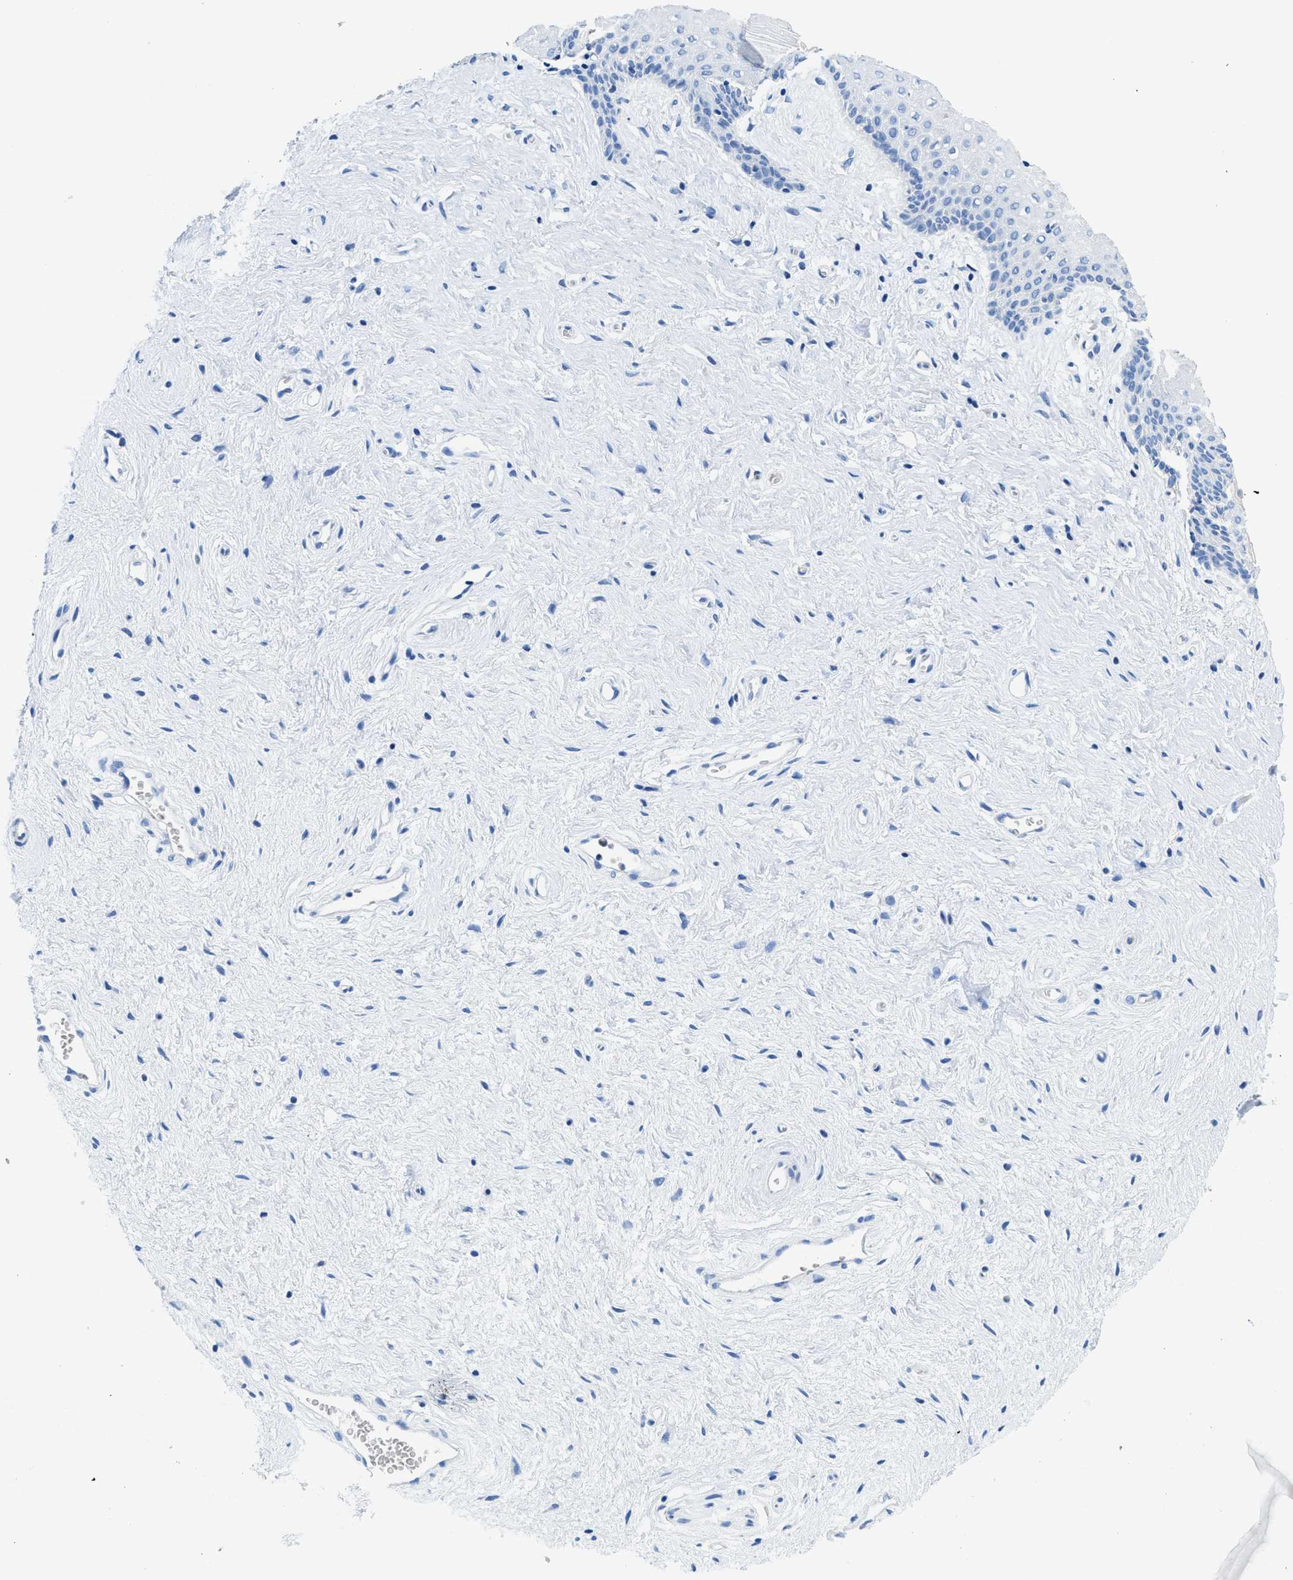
{"staining": {"intensity": "negative", "quantity": "none", "location": "none"}, "tissue": "vagina", "cell_type": "Squamous epithelial cells", "image_type": "normal", "snomed": [{"axis": "morphology", "description": "Normal tissue, NOS"}, {"axis": "topography", "description": "Vagina"}], "caption": "This micrograph is of unremarkable vagina stained with immunohistochemistry to label a protein in brown with the nuclei are counter-stained blue. There is no staining in squamous epithelial cells.", "gene": "NEB", "patient": {"sex": "female", "age": 44}}